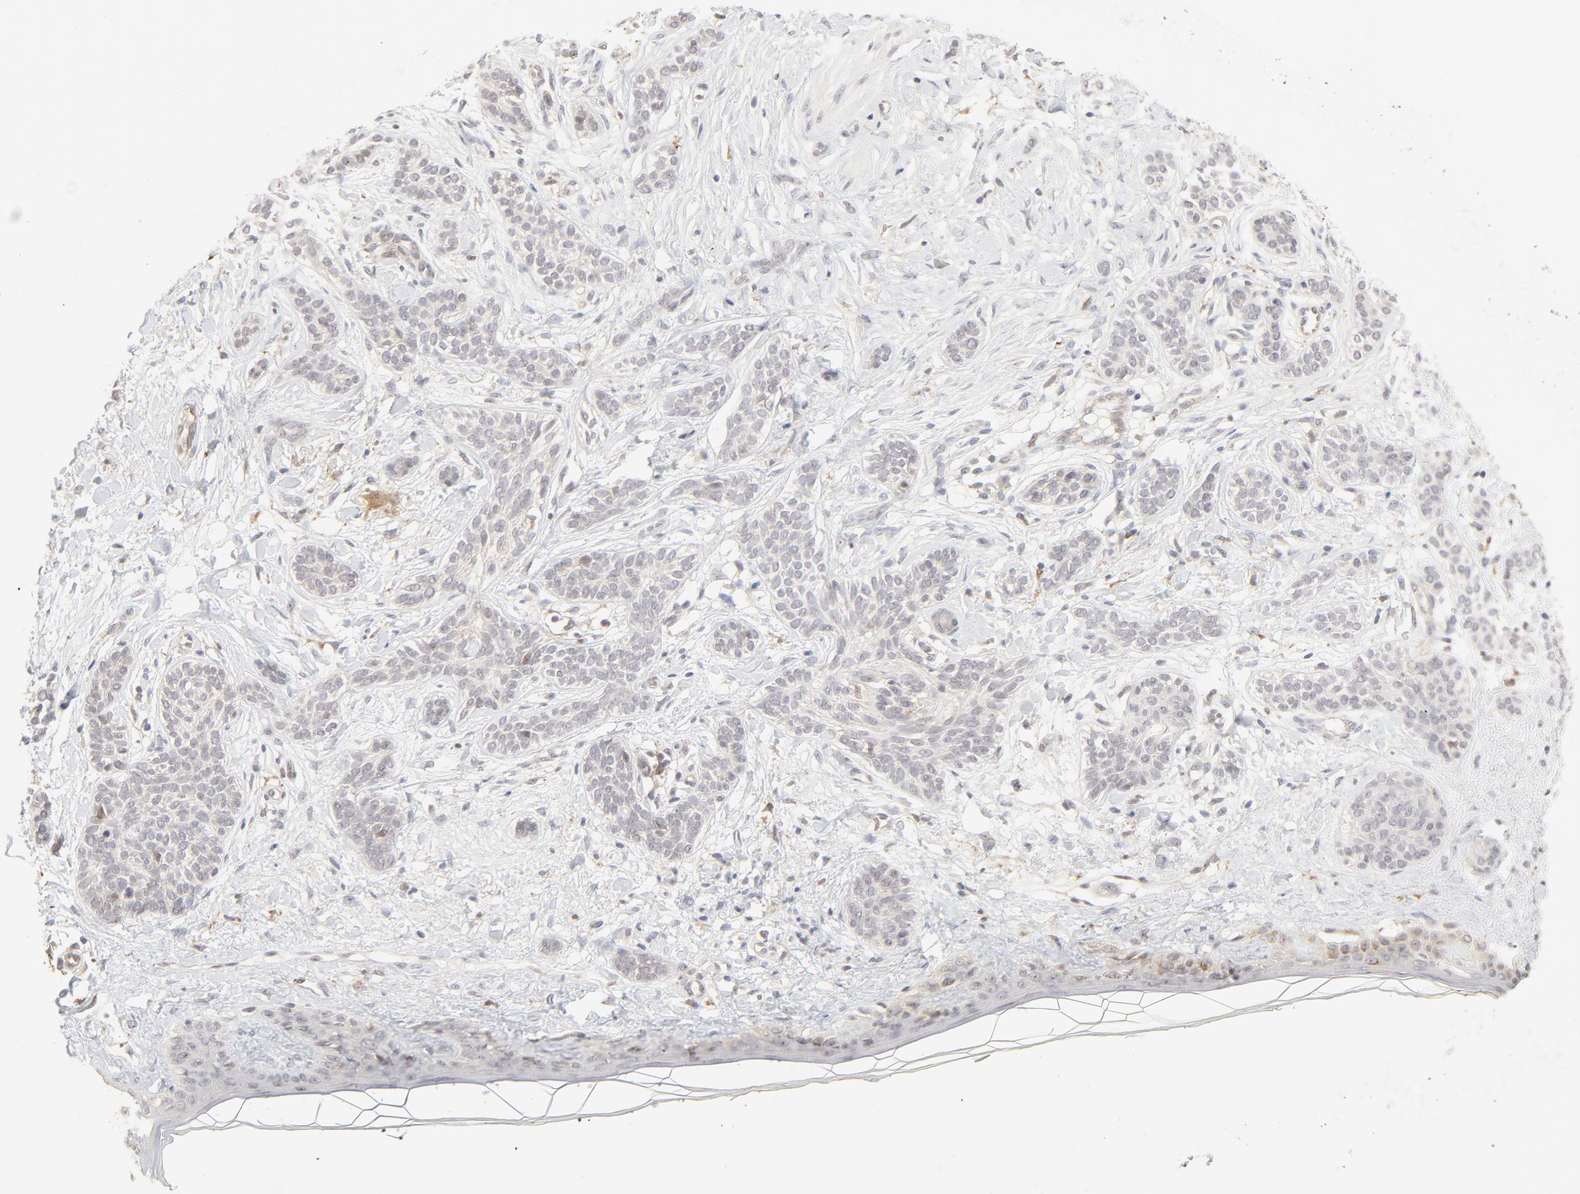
{"staining": {"intensity": "weak", "quantity": "<25%", "location": "cytoplasmic/membranous"}, "tissue": "skin cancer", "cell_type": "Tumor cells", "image_type": "cancer", "snomed": [{"axis": "morphology", "description": "Normal tissue, NOS"}, {"axis": "morphology", "description": "Basal cell carcinoma"}, {"axis": "topography", "description": "Skin"}], "caption": "Photomicrograph shows no significant protein staining in tumor cells of skin basal cell carcinoma.", "gene": "RAB5C", "patient": {"sex": "male", "age": 63}}